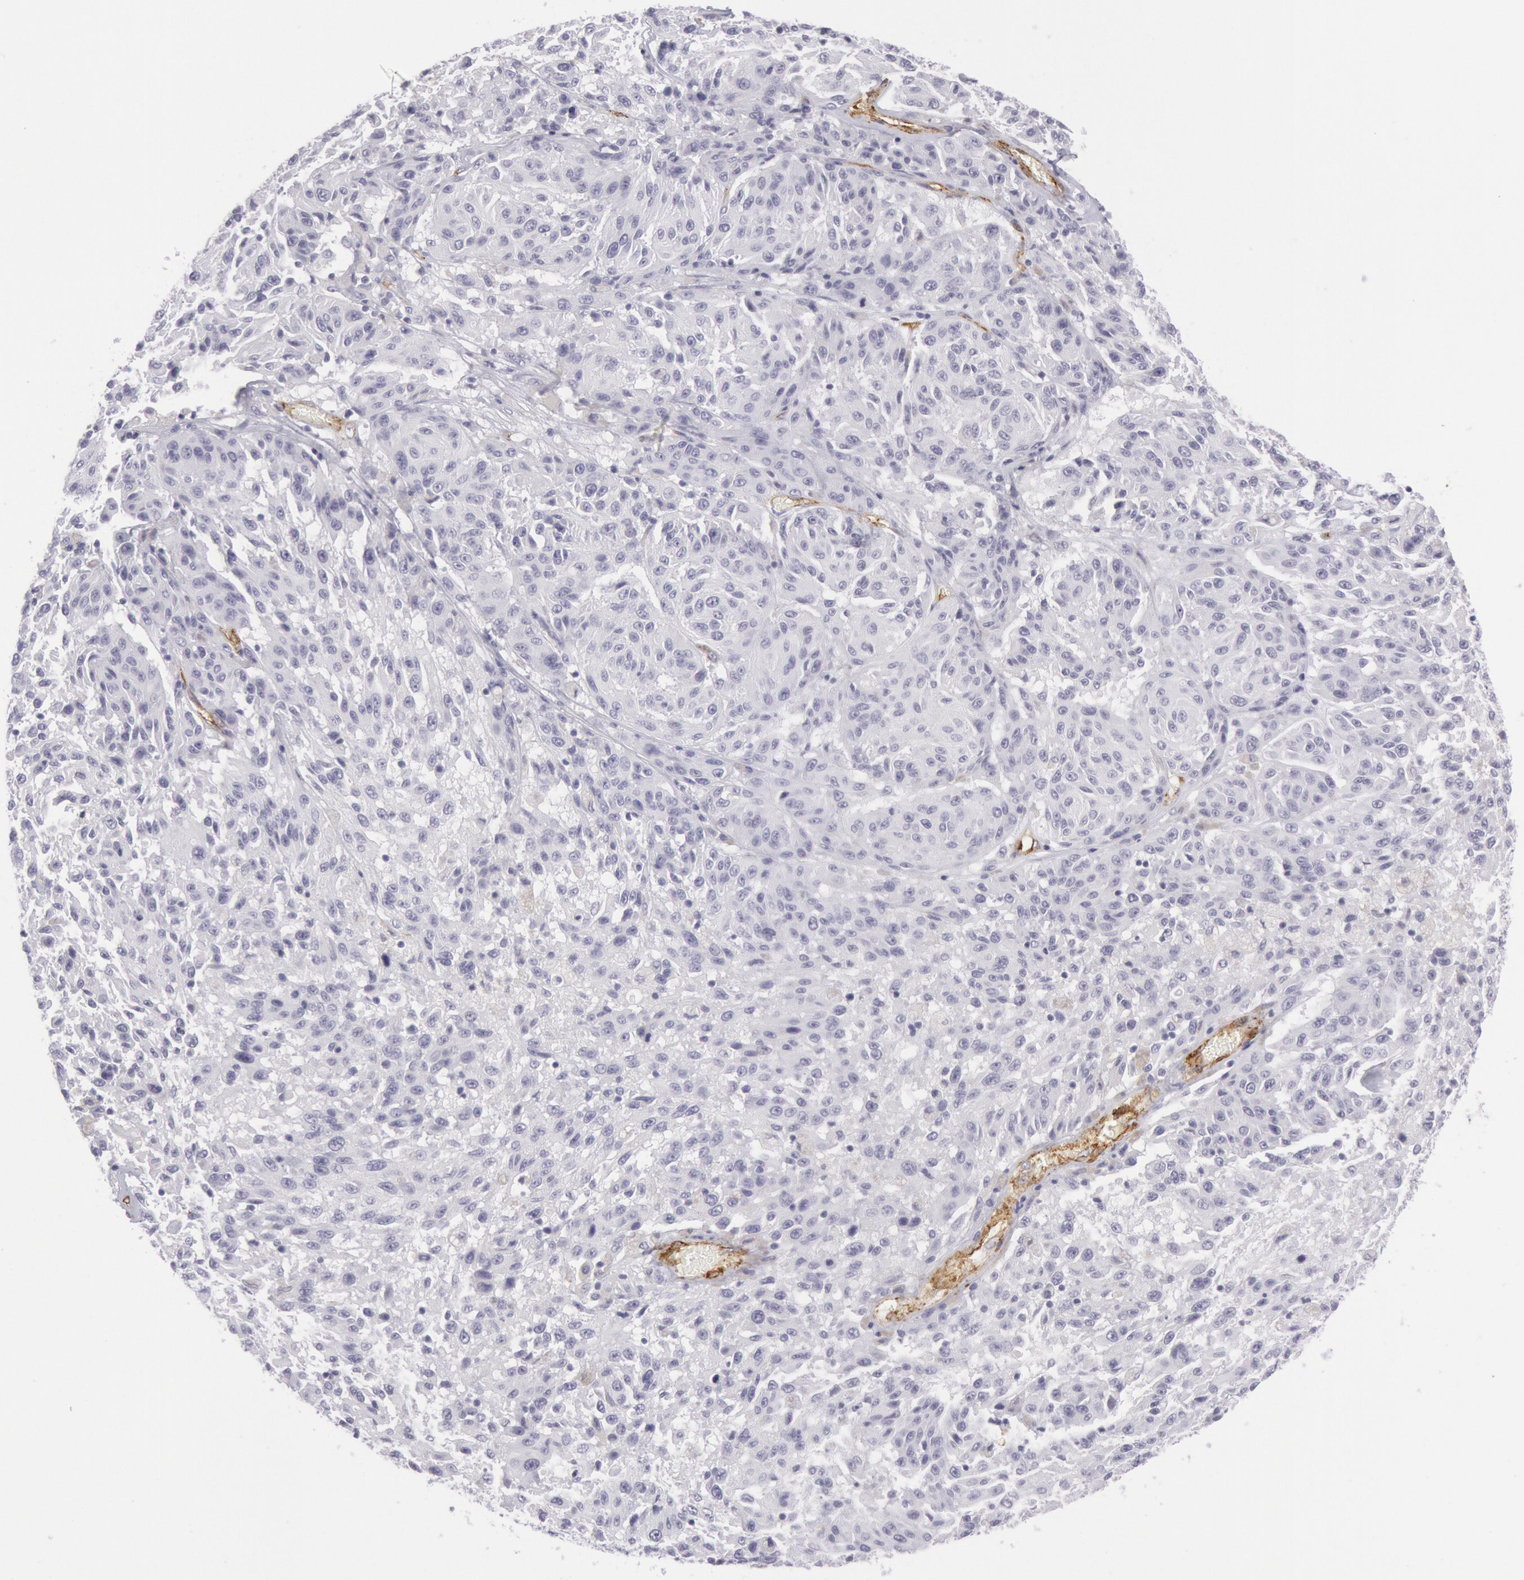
{"staining": {"intensity": "negative", "quantity": "none", "location": "none"}, "tissue": "melanoma", "cell_type": "Tumor cells", "image_type": "cancer", "snomed": [{"axis": "morphology", "description": "Malignant melanoma, NOS"}, {"axis": "topography", "description": "Skin"}], "caption": "Melanoma was stained to show a protein in brown. There is no significant positivity in tumor cells.", "gene": "CDH13", "patient": {"sex": "female", "age": 77}}